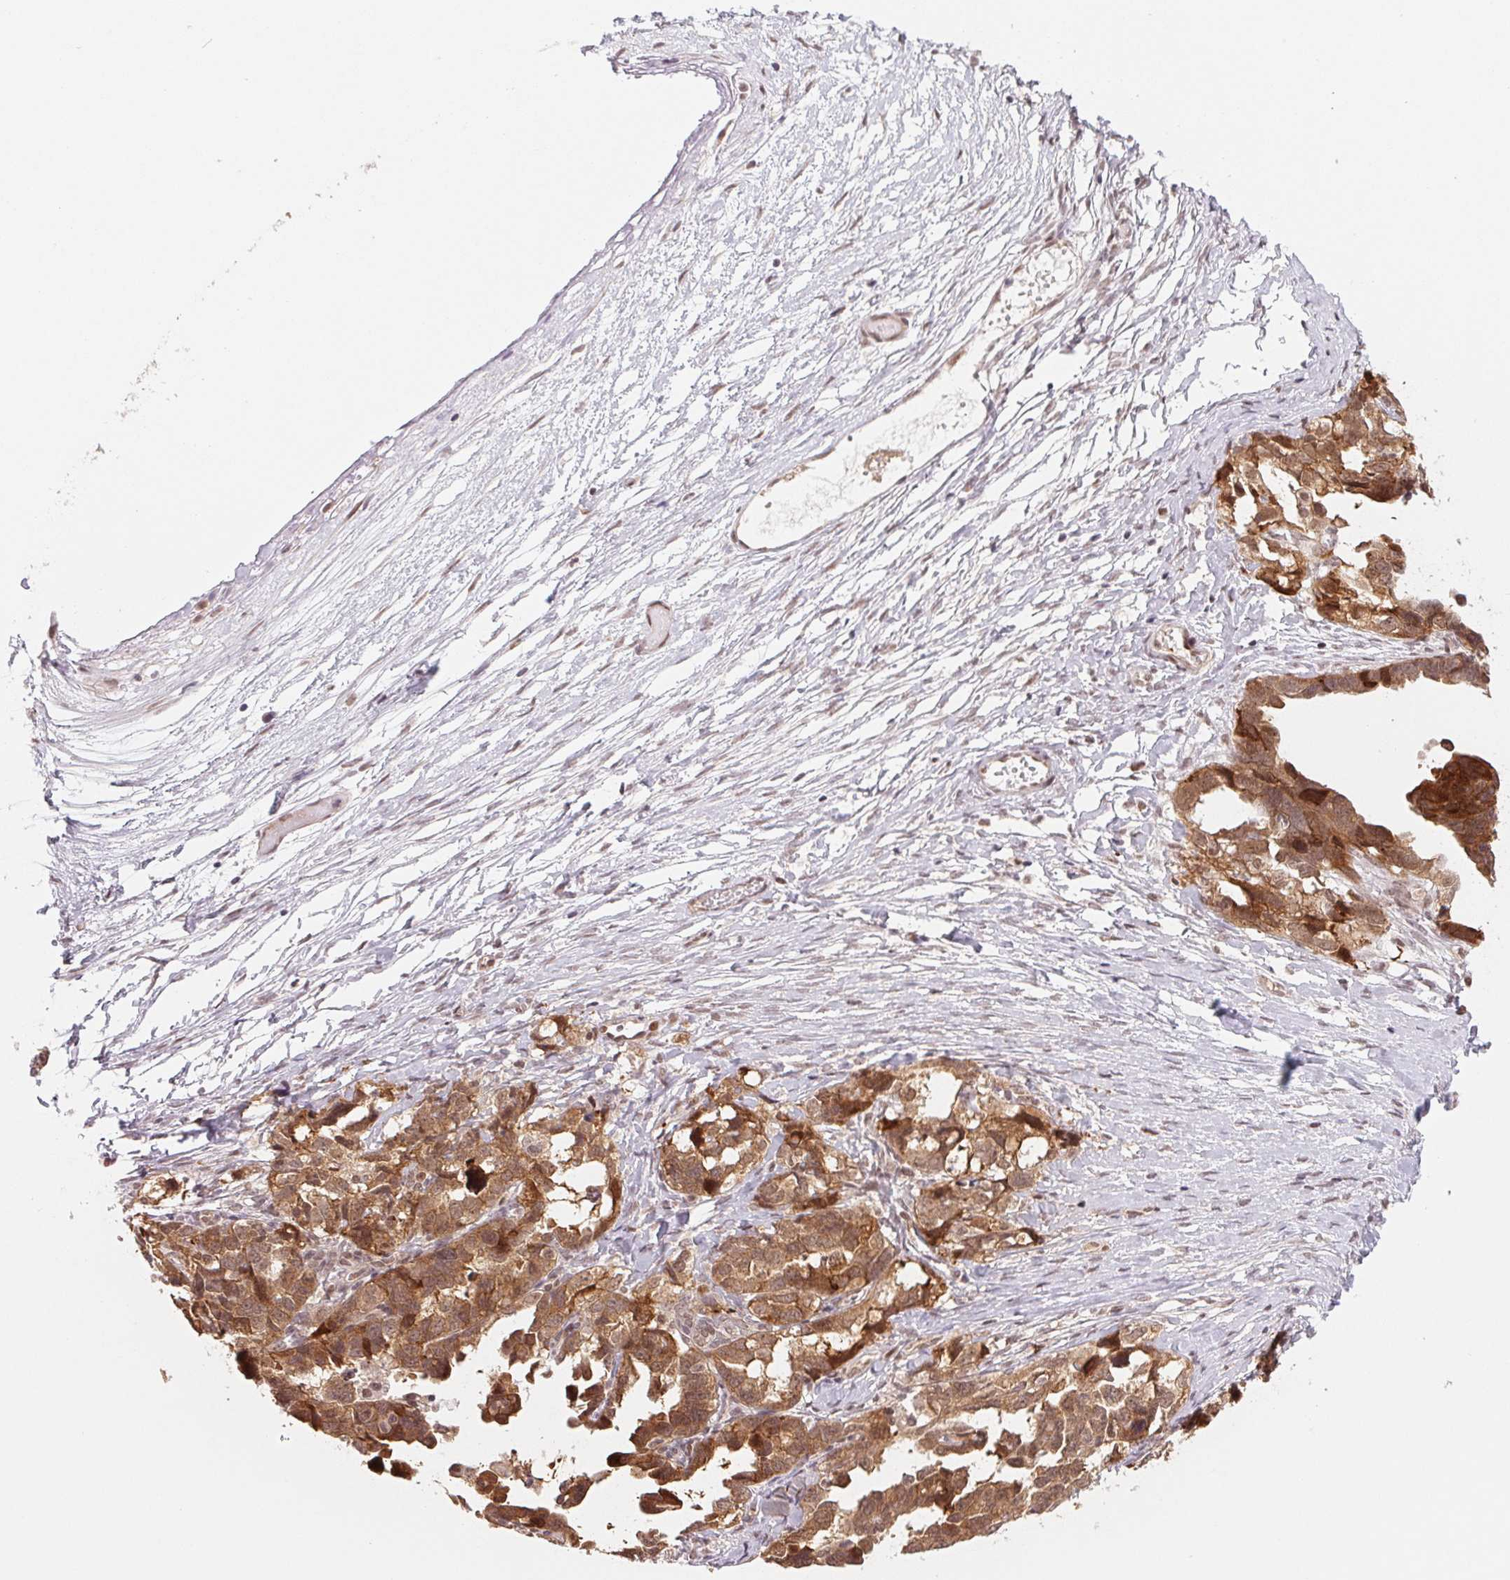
{"staining": {"intensity": "moderate", "quantity": ">75%", "location": "cytoplasmic/membranous,nuclear"}, "tissue": "ovarian cancer", "cell_type": "Tumor cells", "image_type": "cancer", "snomed": [{"axis": "morphology", "description": "Cystadenocarcinoma, serous, NOS"}, {"axis": "topography", "description": "Ovary"}], "caption": "A high-resolution photomicrograph shows immunohistochemistry (IHC) staining of ovarian serous cystadenocarcinoma, which exhibits moderate cytoplasmic/membranous and nuclear positivity in about >75% of tumor cells.", "gene": "DNAJB6", "patient": {"sex": "female", "age": 69}}